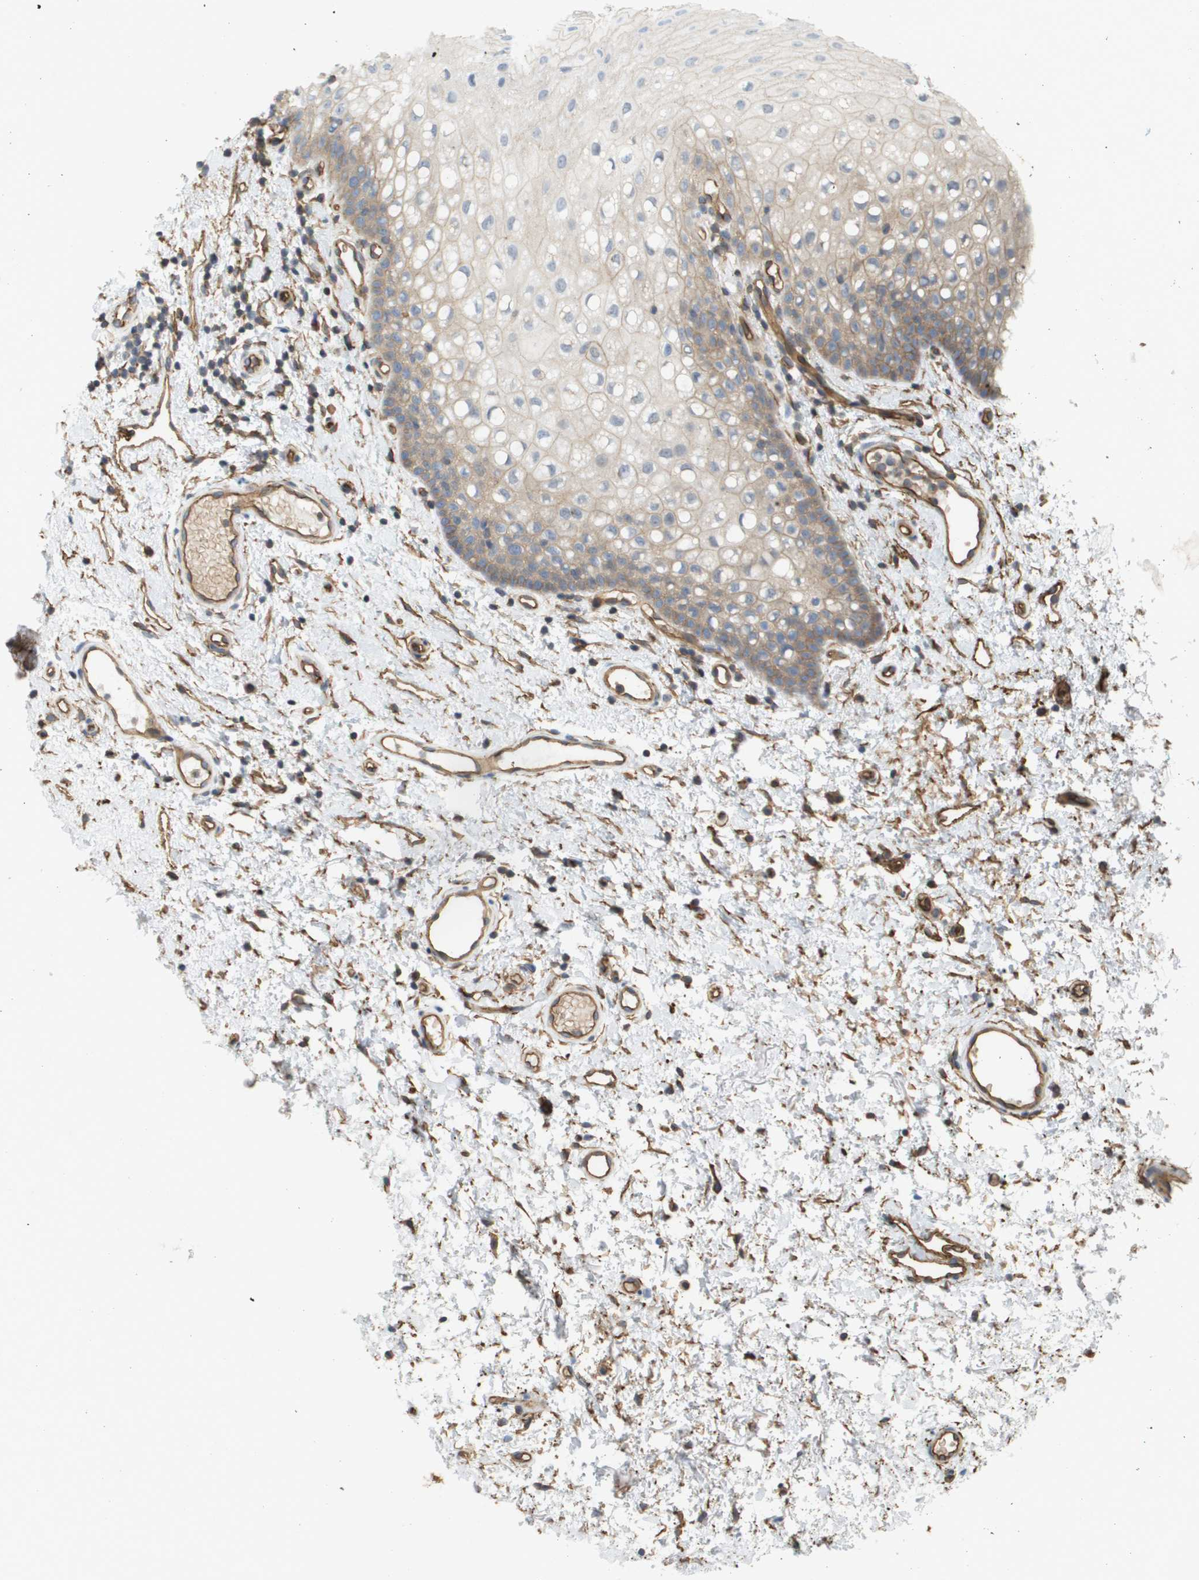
{"staining": {"intensity": "weak", "quantity": "<25%", "location": "cytoplasmic/membranous"}, "tissue": "oral mucosa", "cell_type": "Squamous epithelial cells", "image_type": "normal", "snomed": [{"axis": "morphology", "description": "Normal tissue, NOS"}, {"axis": "morphology", "description": "Squamous cell carcinoma, NOS"}, {"axis": "topography", "description": "Oral tissue"}, {"axis": "topography", "description": "Salivary gland"}, {"axis": "topography", "description": "Head-Neck"}], "caption": "Squamous epithelial cells show no significant protein expression in normal oral mucosa. (IHC, brightfield microscopy, high magnification).", "gene": "SGMS2", "patient": {"sex": "female", "age": 62}}